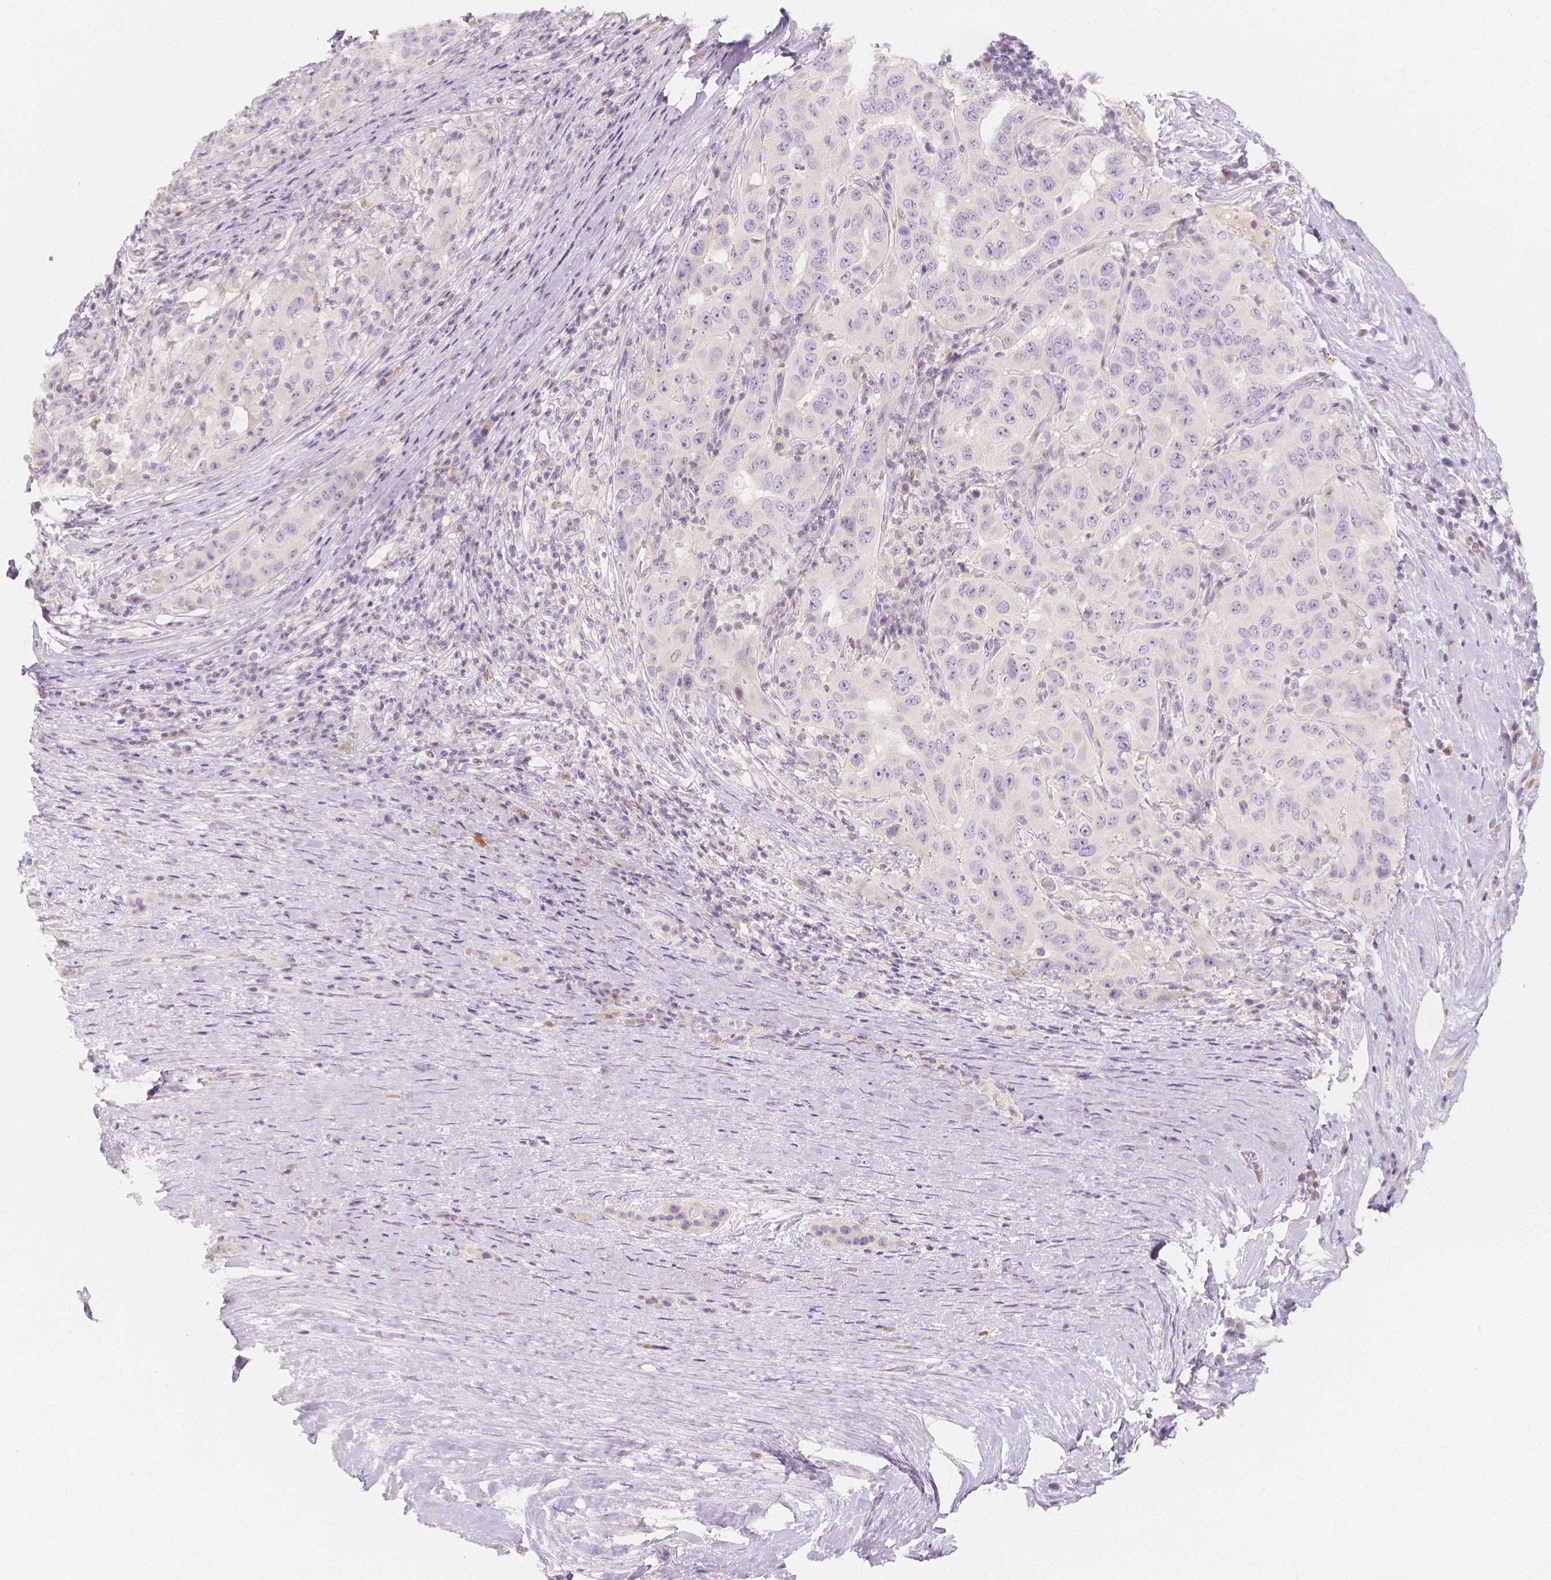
{"staining": {"intensity": "negative", "quantity": "none", "location": "none"}, "tissue": "pancreatic cancer", "cell_type": "Tumor cells", "image_type": "cancer", "snomed": [{"axis": "morphology", "description": "Adenocarcinoma, NOS"}, {"axis": "topography", "description": "Pancreas"}], "caption": "Human adenocarcinoma (pancreatic) stained for a protein using immunohistochemistry demonstrates no expression in tumor cells.", "gene": "BATF", "patient": {"sex": "male", "age": 63}}